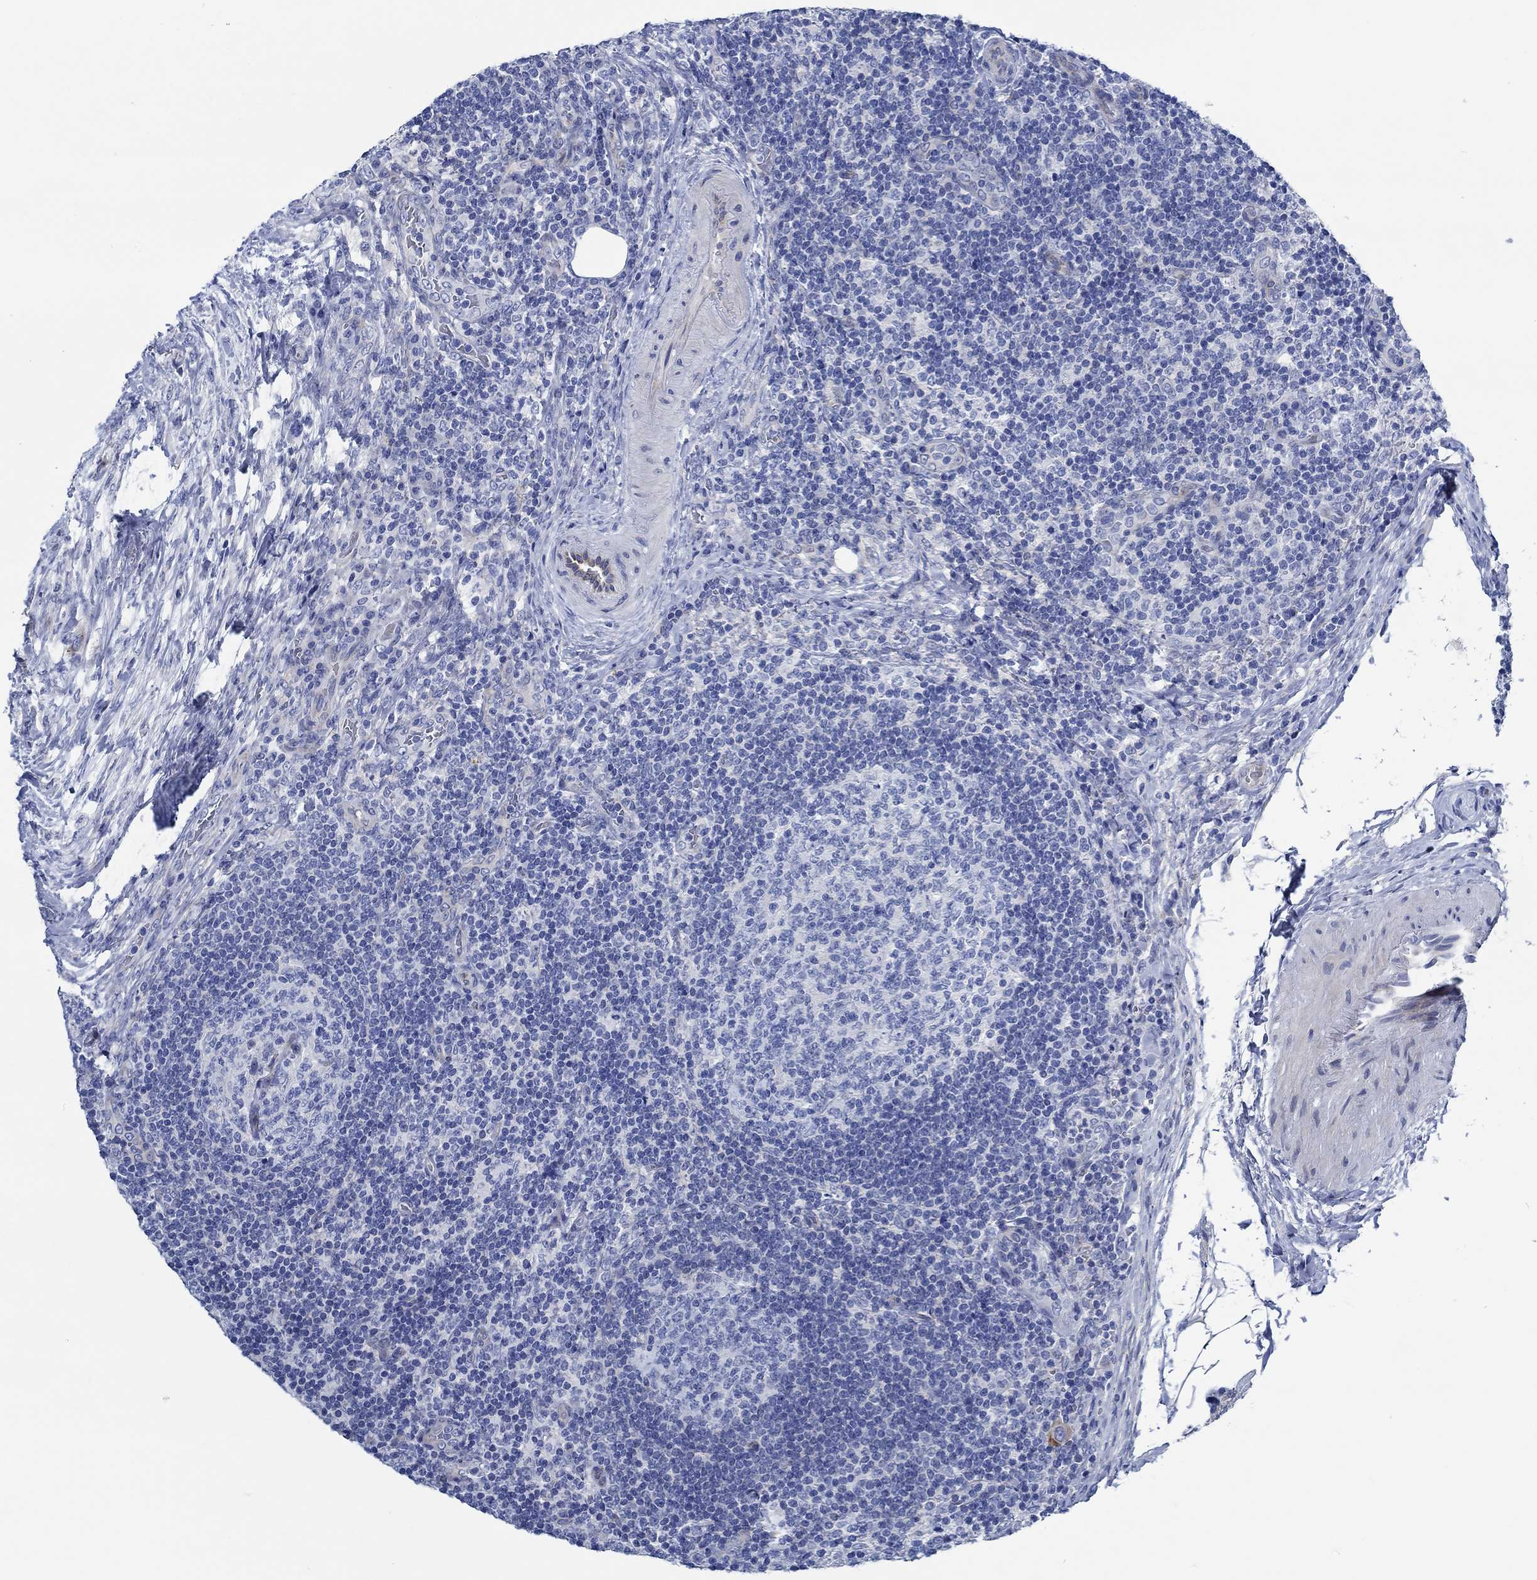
{"staining": {"intensity": "strong", "quantity": "<25%", "location": "cytoplasmic/membranous"}, "tissue": "thyroid cancer", "cell_type": "Tumor cells", "image_type": "cancer", "snomed": [{"axis": "morphology", "description": "Papillary adenocarcinoma, NOS"}, {"axis": "topography", "description": "Thyroid gland"}], "caption": "Thyroid papillary adenocarcinoma stained with DAB (3,3'-diaminobenzidine) IHC exhibits medium levels of strong cytoplasmic/membranous positivity in about <25% of tumor cells. (DAB (3,3'-diaminobenzidine) = brown stain, brightfield microscopy at high magnification).", "gene": "SVEP1", "patient": {"sex": "male", "age": 61}}